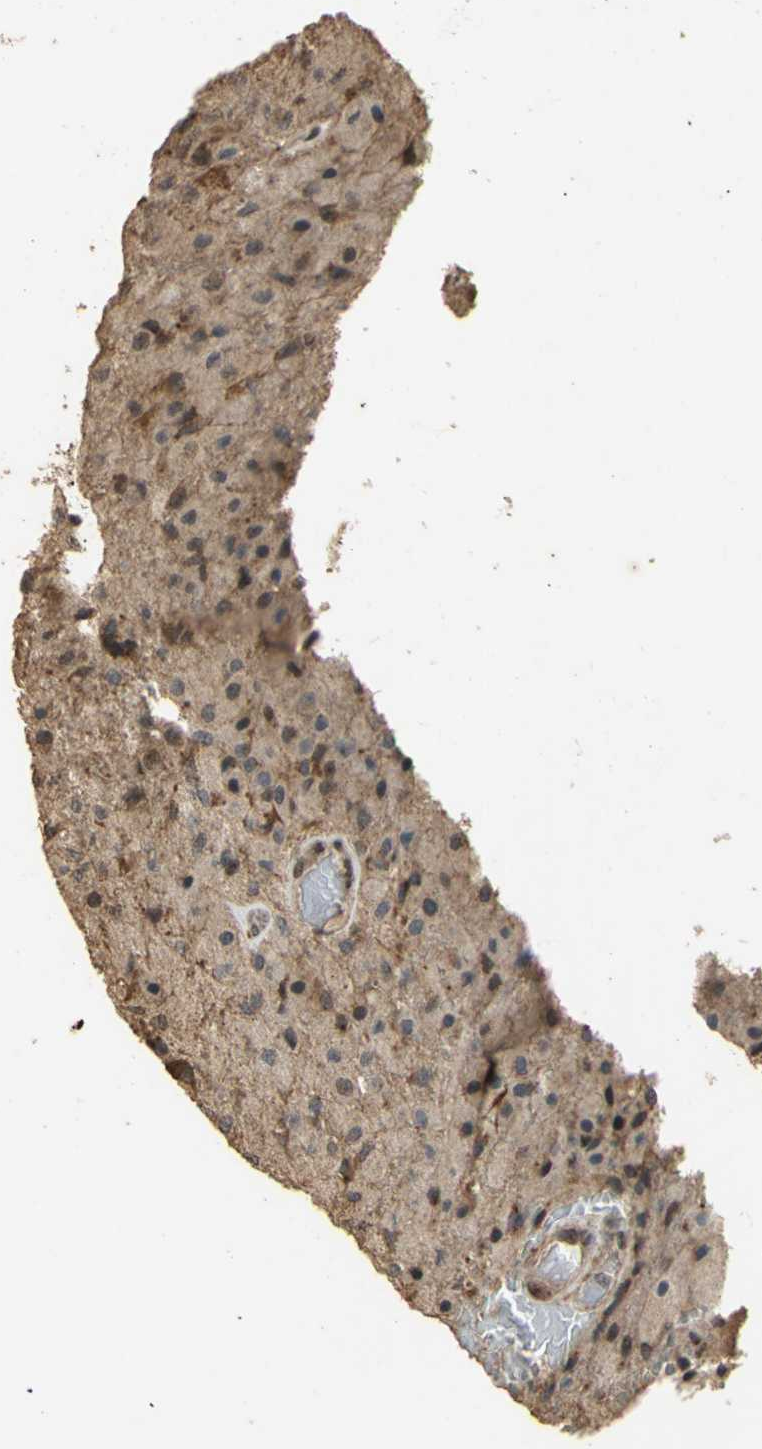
{"staining": {"intensity": "negative", "quantity": "none", "location": "none"}, "tissue": "glioma", "cell_type": "Tumor cells", "image_type": "cancer", "snomed": [{"axis": "morphology", "description": "Normal tissue, NOS"}, {"axis": "morphology", "description": "Glioma, malignant, High grade"}, {"axis": "topography", "description": "Cerebral cortex"}], "caption": "Tumor cells show no significant expression in glioma.", "gene": "GTF2E2", "patient": {"sex": "male", "age": 77}}